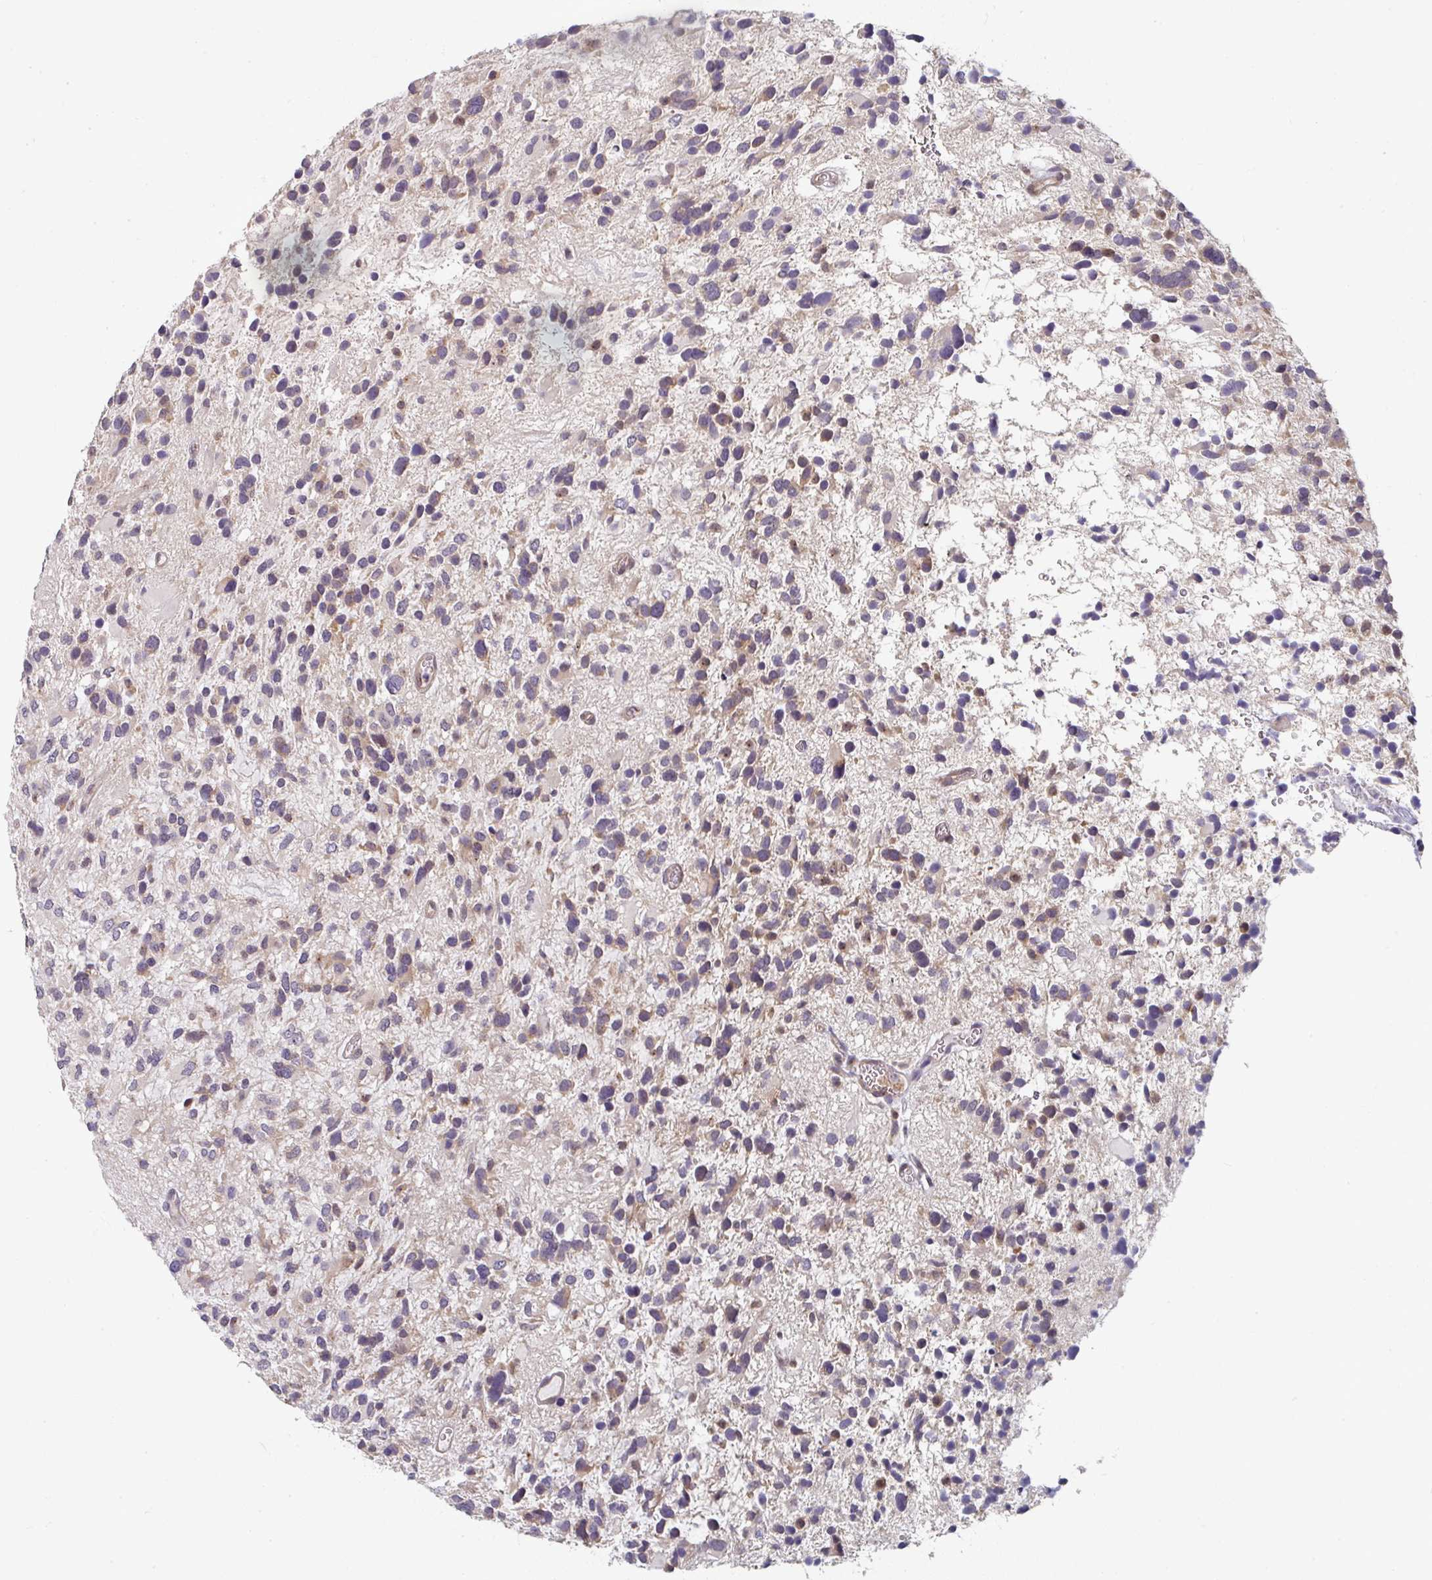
{"staining": {"intensity": "weak", "quantity": "25%-75%", "location": "cytoplasmic/membranous"}, "tissue": "glioma", "cell_type": "Tumor cells", "image_type": "cancer", "snomed": [{"axis": "morphology", "description": "Glioma, malignant, High grade"}, {"axis": "topography", "description": "Brain"}], "caption": "Glioma stained with a brown dye displays weak cytoplasmic/membranous positive expression in approximately 25%-75% of tumor cells.", "gene": "RANGRF", "patient": {"sex": "female", "age": 11}}